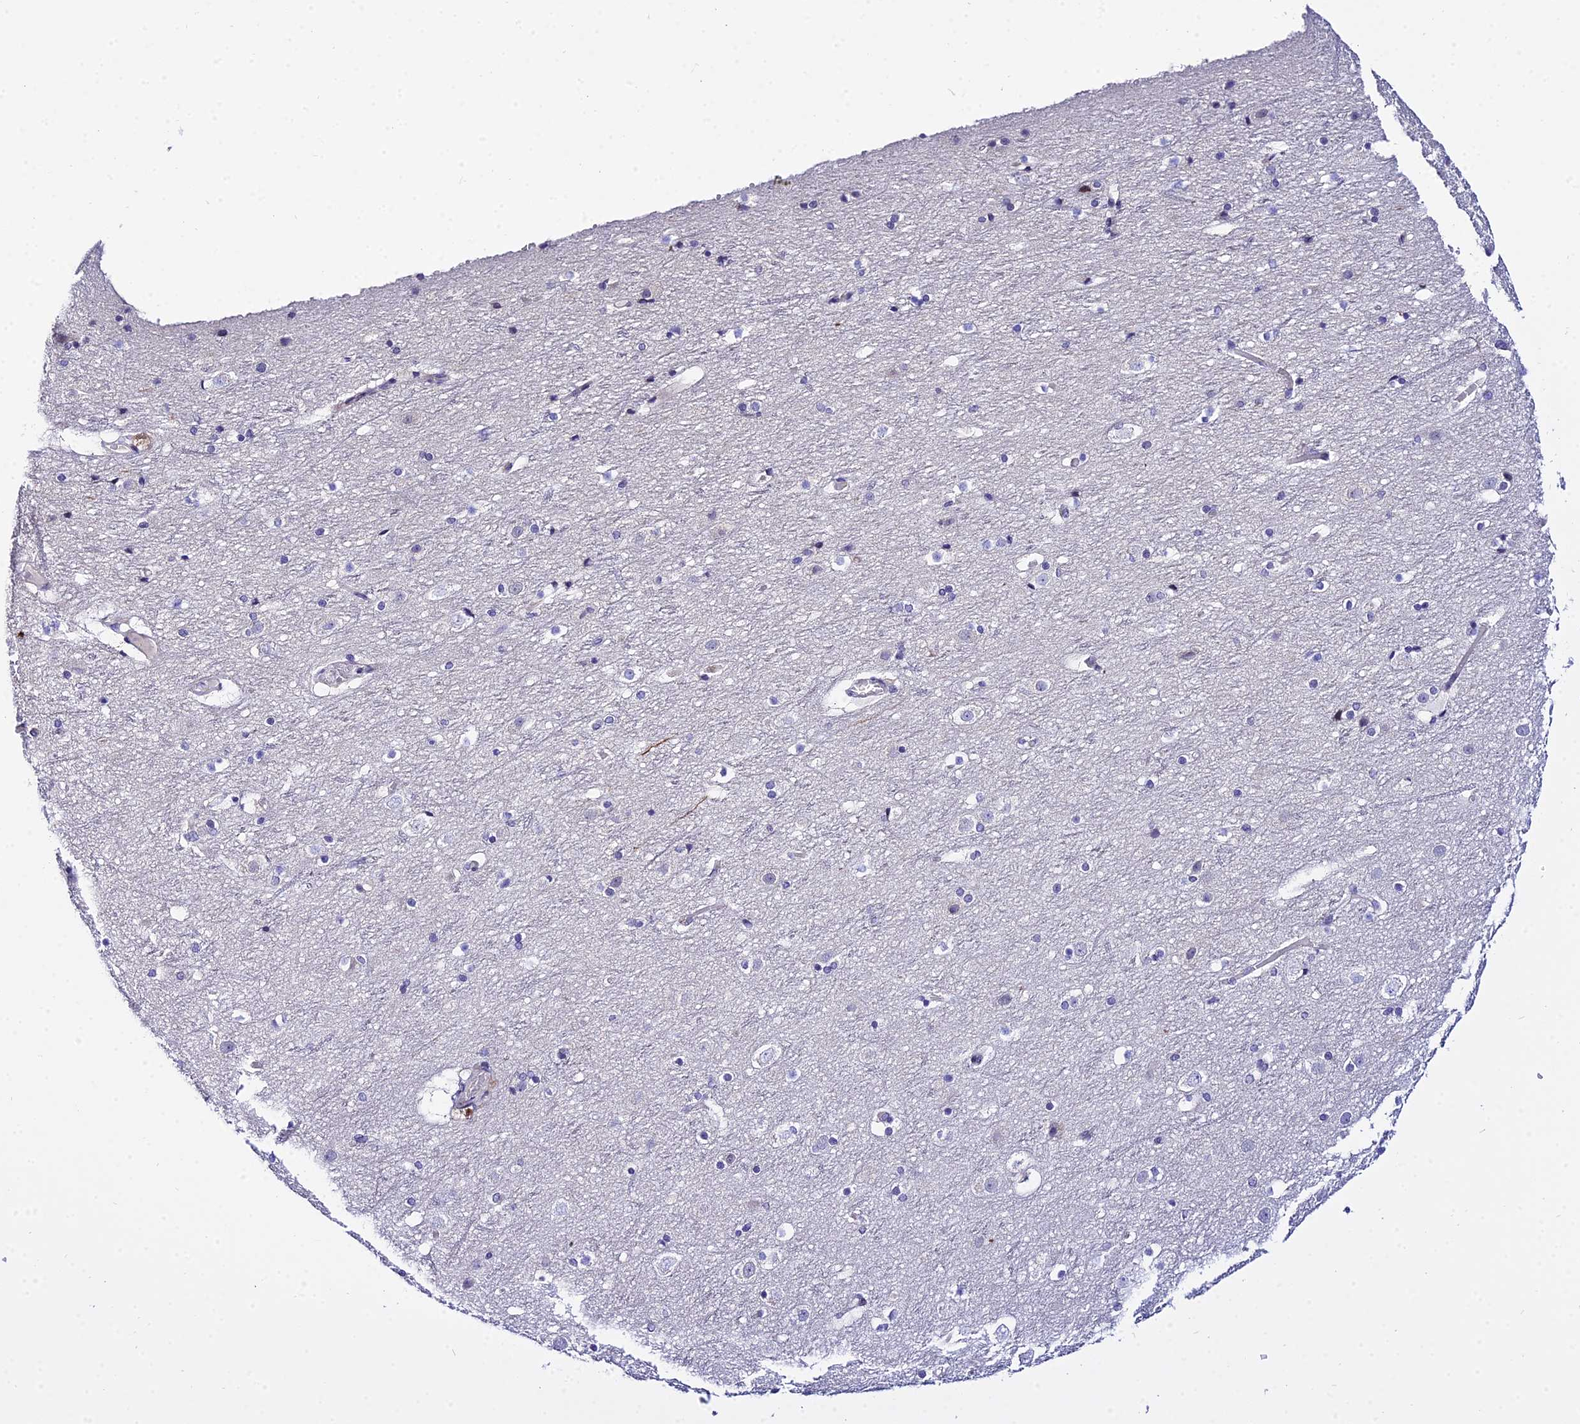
{"staining": {"intensity": "negative", "quantity": "none", "location": "none"}, "tissue": "cerebral cortex", "cell_type": "Endothelial cells", "image_type": "normal", "snomed": [{"axis": "morphology", "description": "Normal tissue, NOS"}, {"axis": "topography", "description": "Cerebral cortex"}], "caption": "An immunohistochemistry (IHC) photomicrograph of normal cerebral cortex is shown. There is no staining in endothelial cells of cerebral cortex. (Immunohistochemistry, brightfield microscopy, high magnification).", "gene": "ZNF628", "patient": {"sex": "male", "age": 45}}